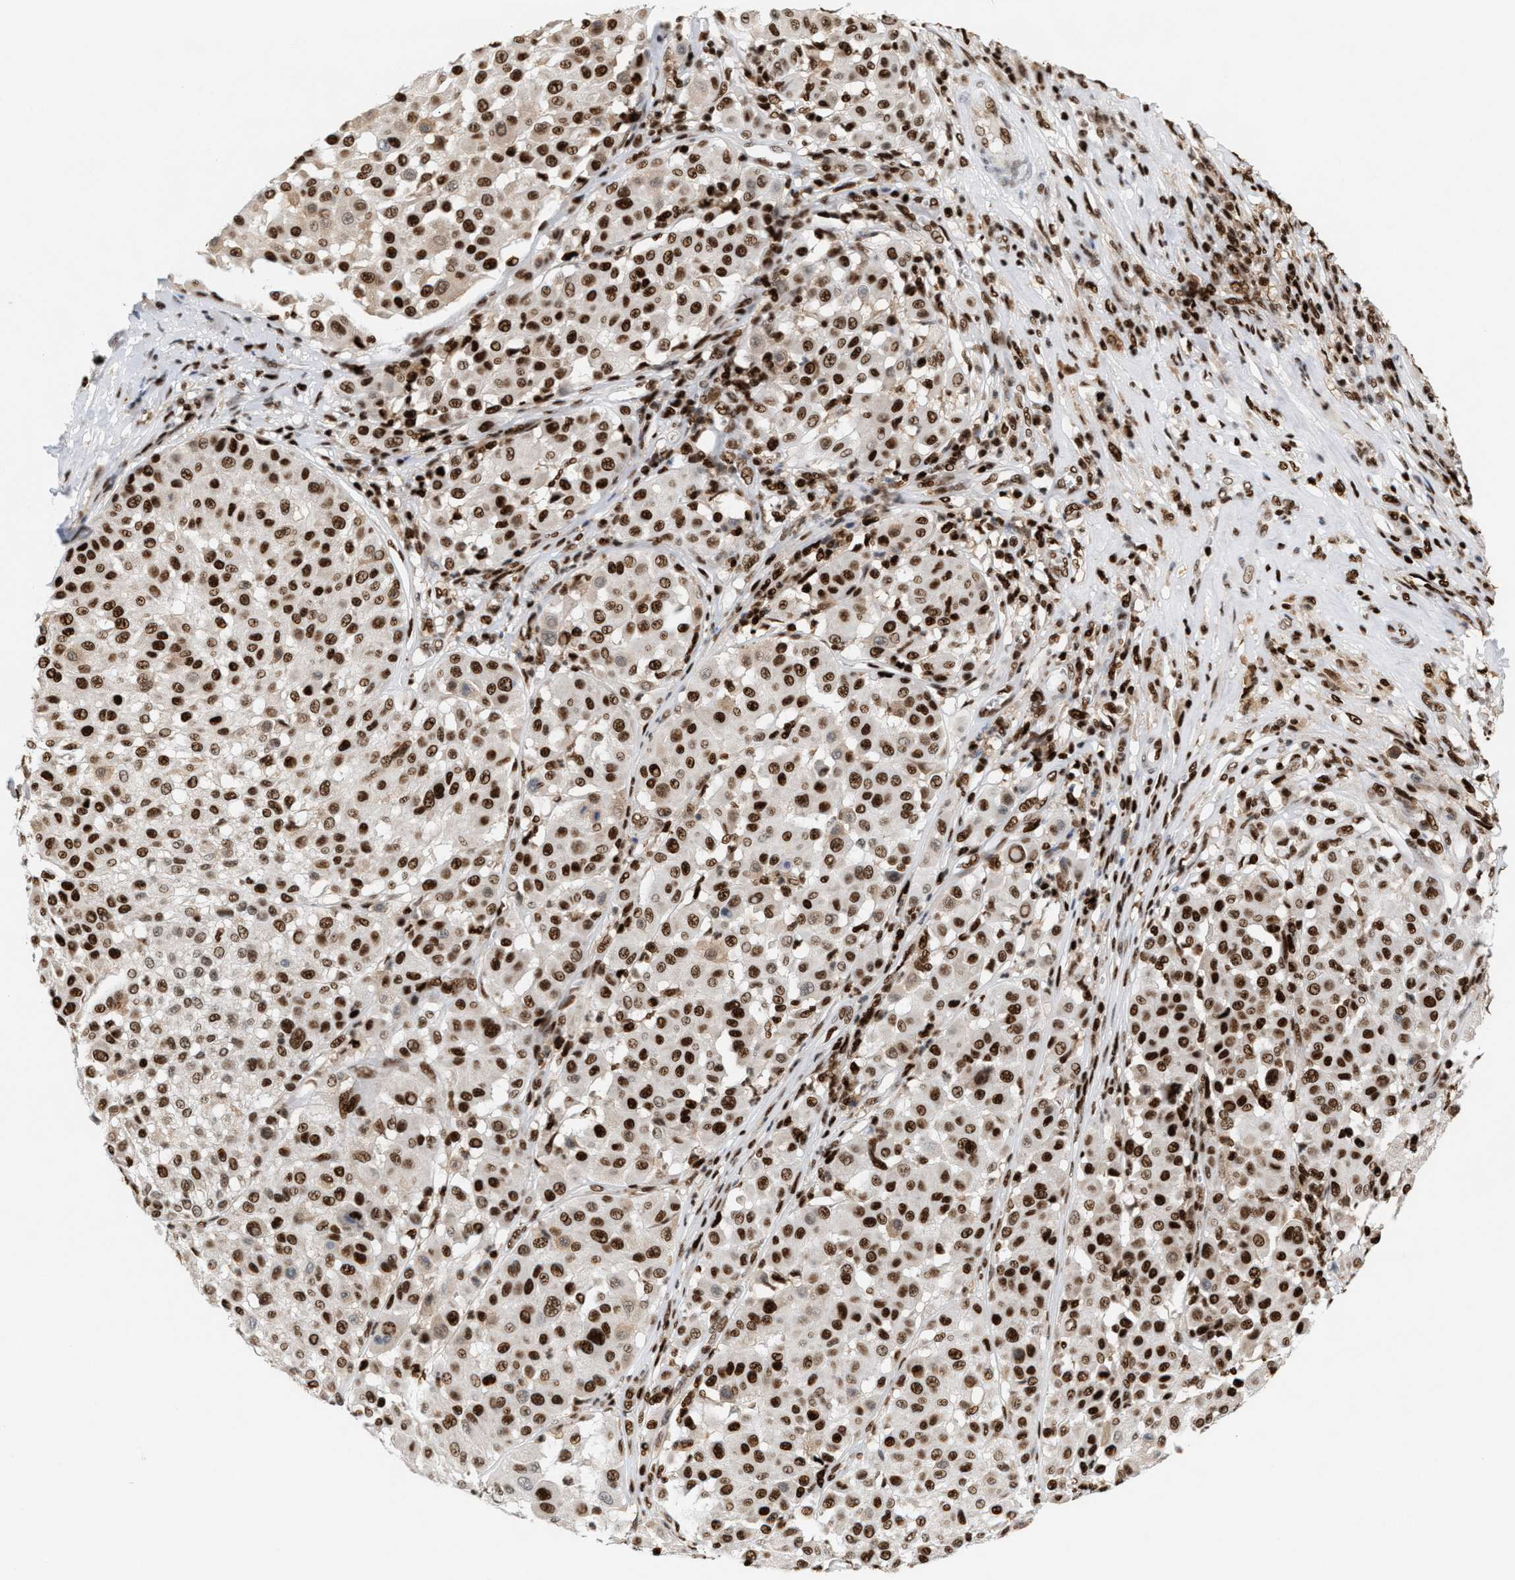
{"staining": {"intensity": "strong", "quantity": ">75%", "location": "nuclear"}, "tissue": "melanoma", "cell_type": "Tumor cells", "image_type": "cancer", "snomed": [{"axis": "morphology", "description": "Malignant melanoma, Metastatic site"}, {"axis": "topography", "description": "Soft tissue"}], "caption": "Malignant melanoma (metastatic site) was stained to show a protein in brown. There is high levels of strong nuclear expression in approximately >75% of tumor cells.", "gene": "RNASEK-C17orf49", "patient": {"sex": "male", "age": 41}}